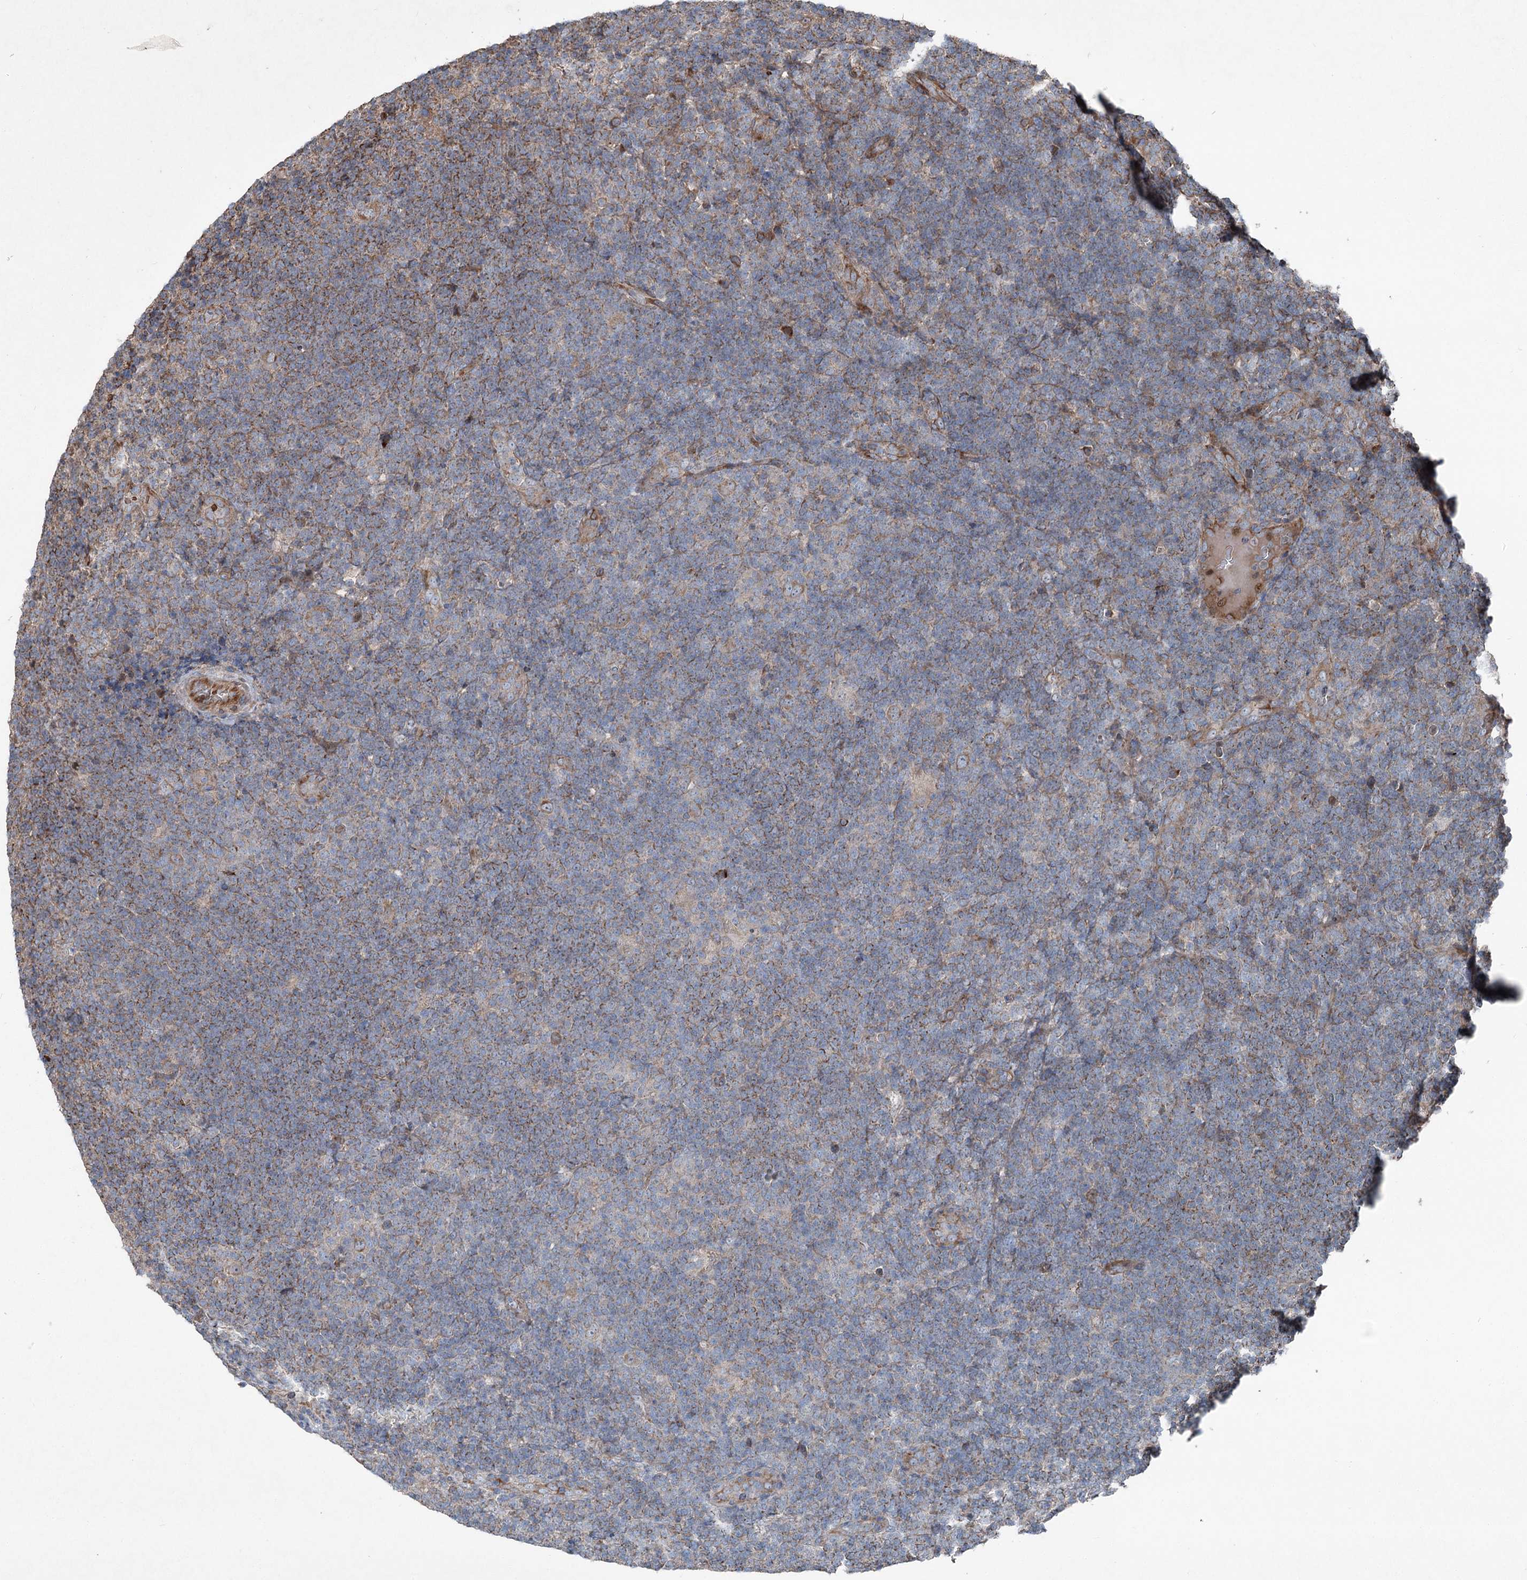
{"staining": {"intensity": "moderate", "quantity": ">75%", "location": "cytoplasmic/membranous"}, "tissue": "lymphoma", "cell_type": "Tumor cells", "image_type": "cancer", "snomed": [{"axis": "morphology", "description": "Hodgkin's disease, NOS"}, {"axis": "topography", "description": "Lymph node"}], "caption": "A micrograph showing moderate cytoplasmic/membranous expression in approximately >75% of tumor cells in lymphoma, as visualized by brown immunohistochemical staining.", "gene": "SERINC5", "patient": {"sex": "female", "age": 57}}